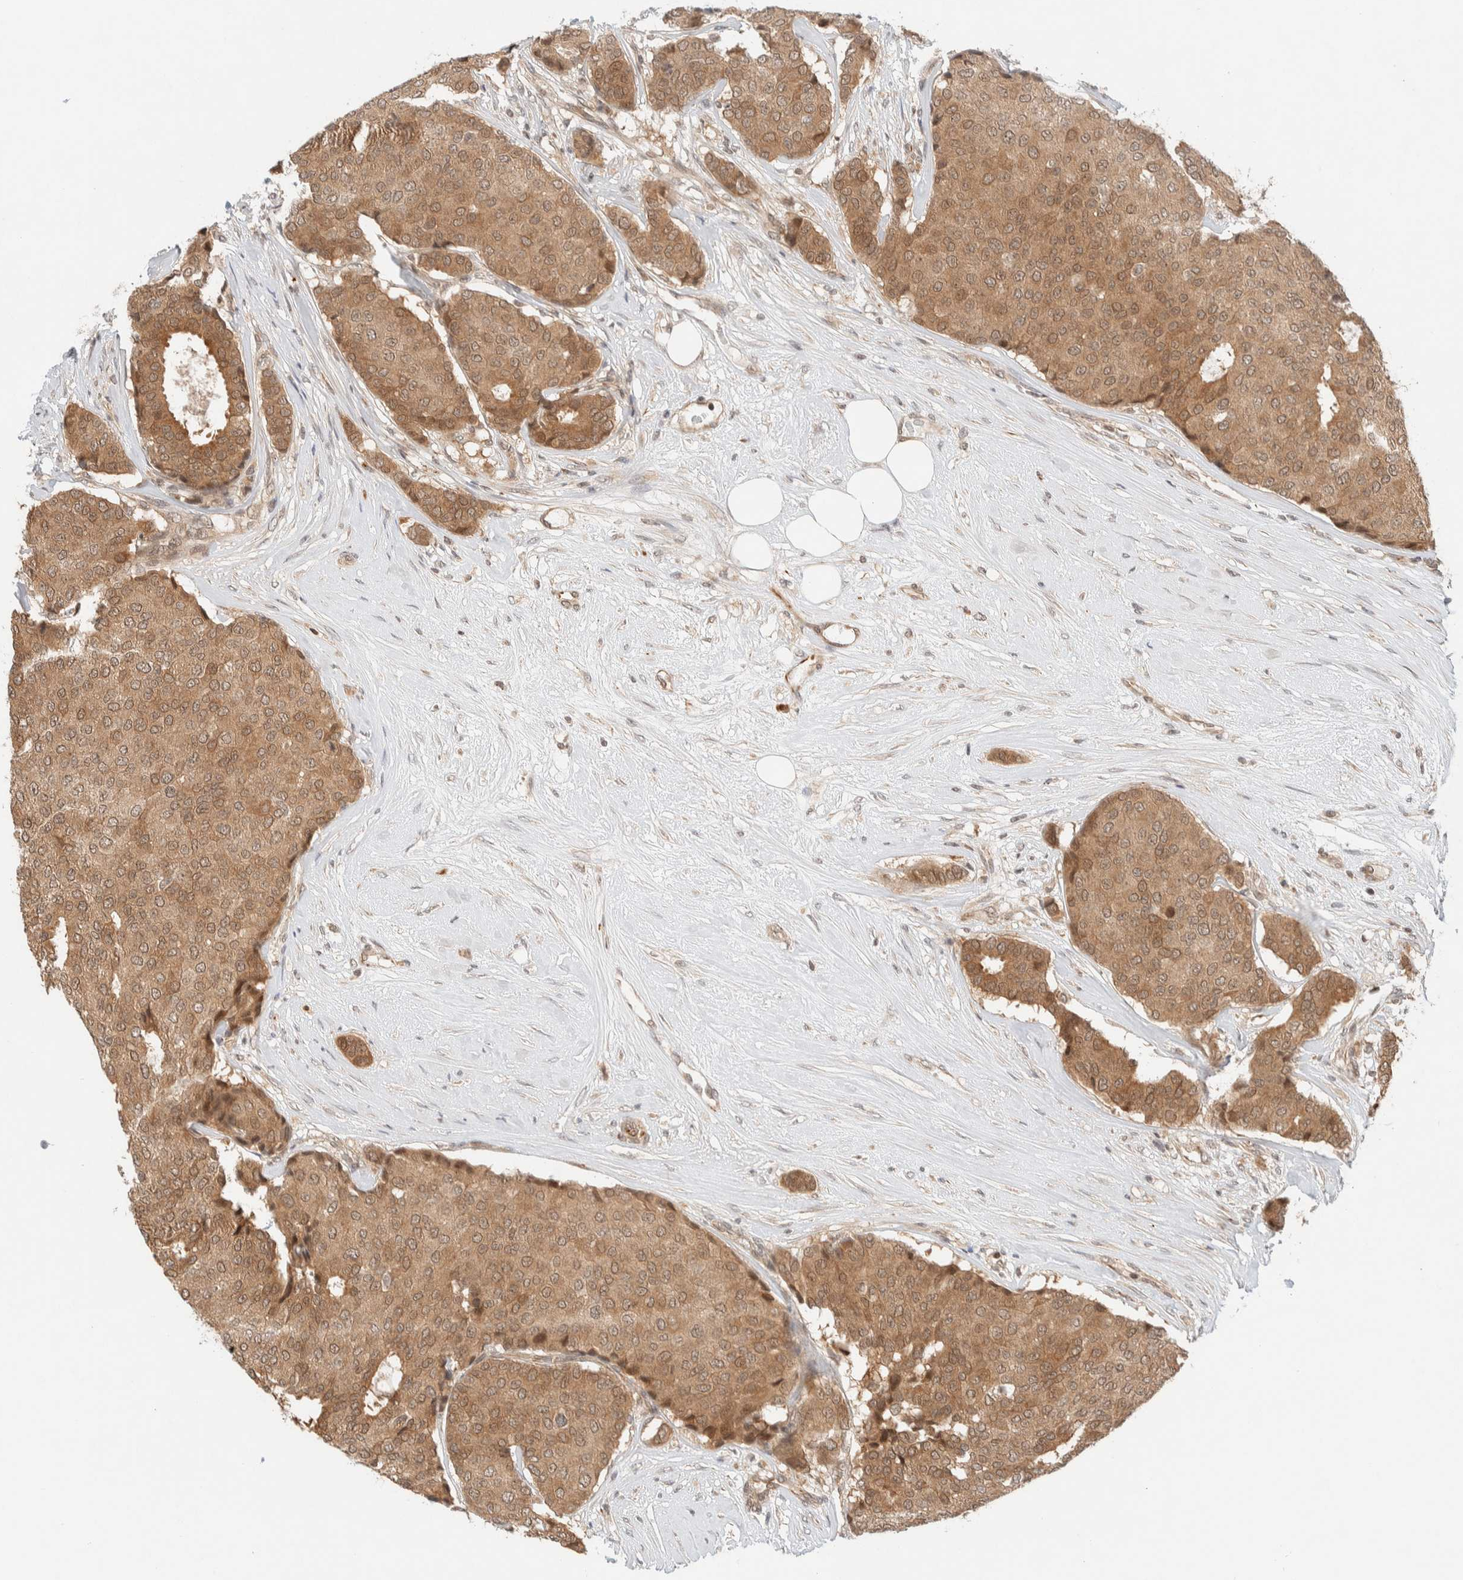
{"staining": {"intensity": "moderate", "quantity": ">75%", "location": "cytoplasmic/membranous"}, "tissue": "breast cancer", "cell_type": "Tumor cells", "image_type": "cancer", "snomed": [{"axis": "morphology", "description": "Duct carcinoma"}, {"axis": "topography", "description": "Breast"}], "caption": "Brown immunohistochemical staining in human breast infiltrating ductal carcinoma reveals moderate cytoplasmic/membranous expression in approximately >75% of tumor cells.", "gene": "C8orf76", "patient": {"sex": "female", "age": 75}}